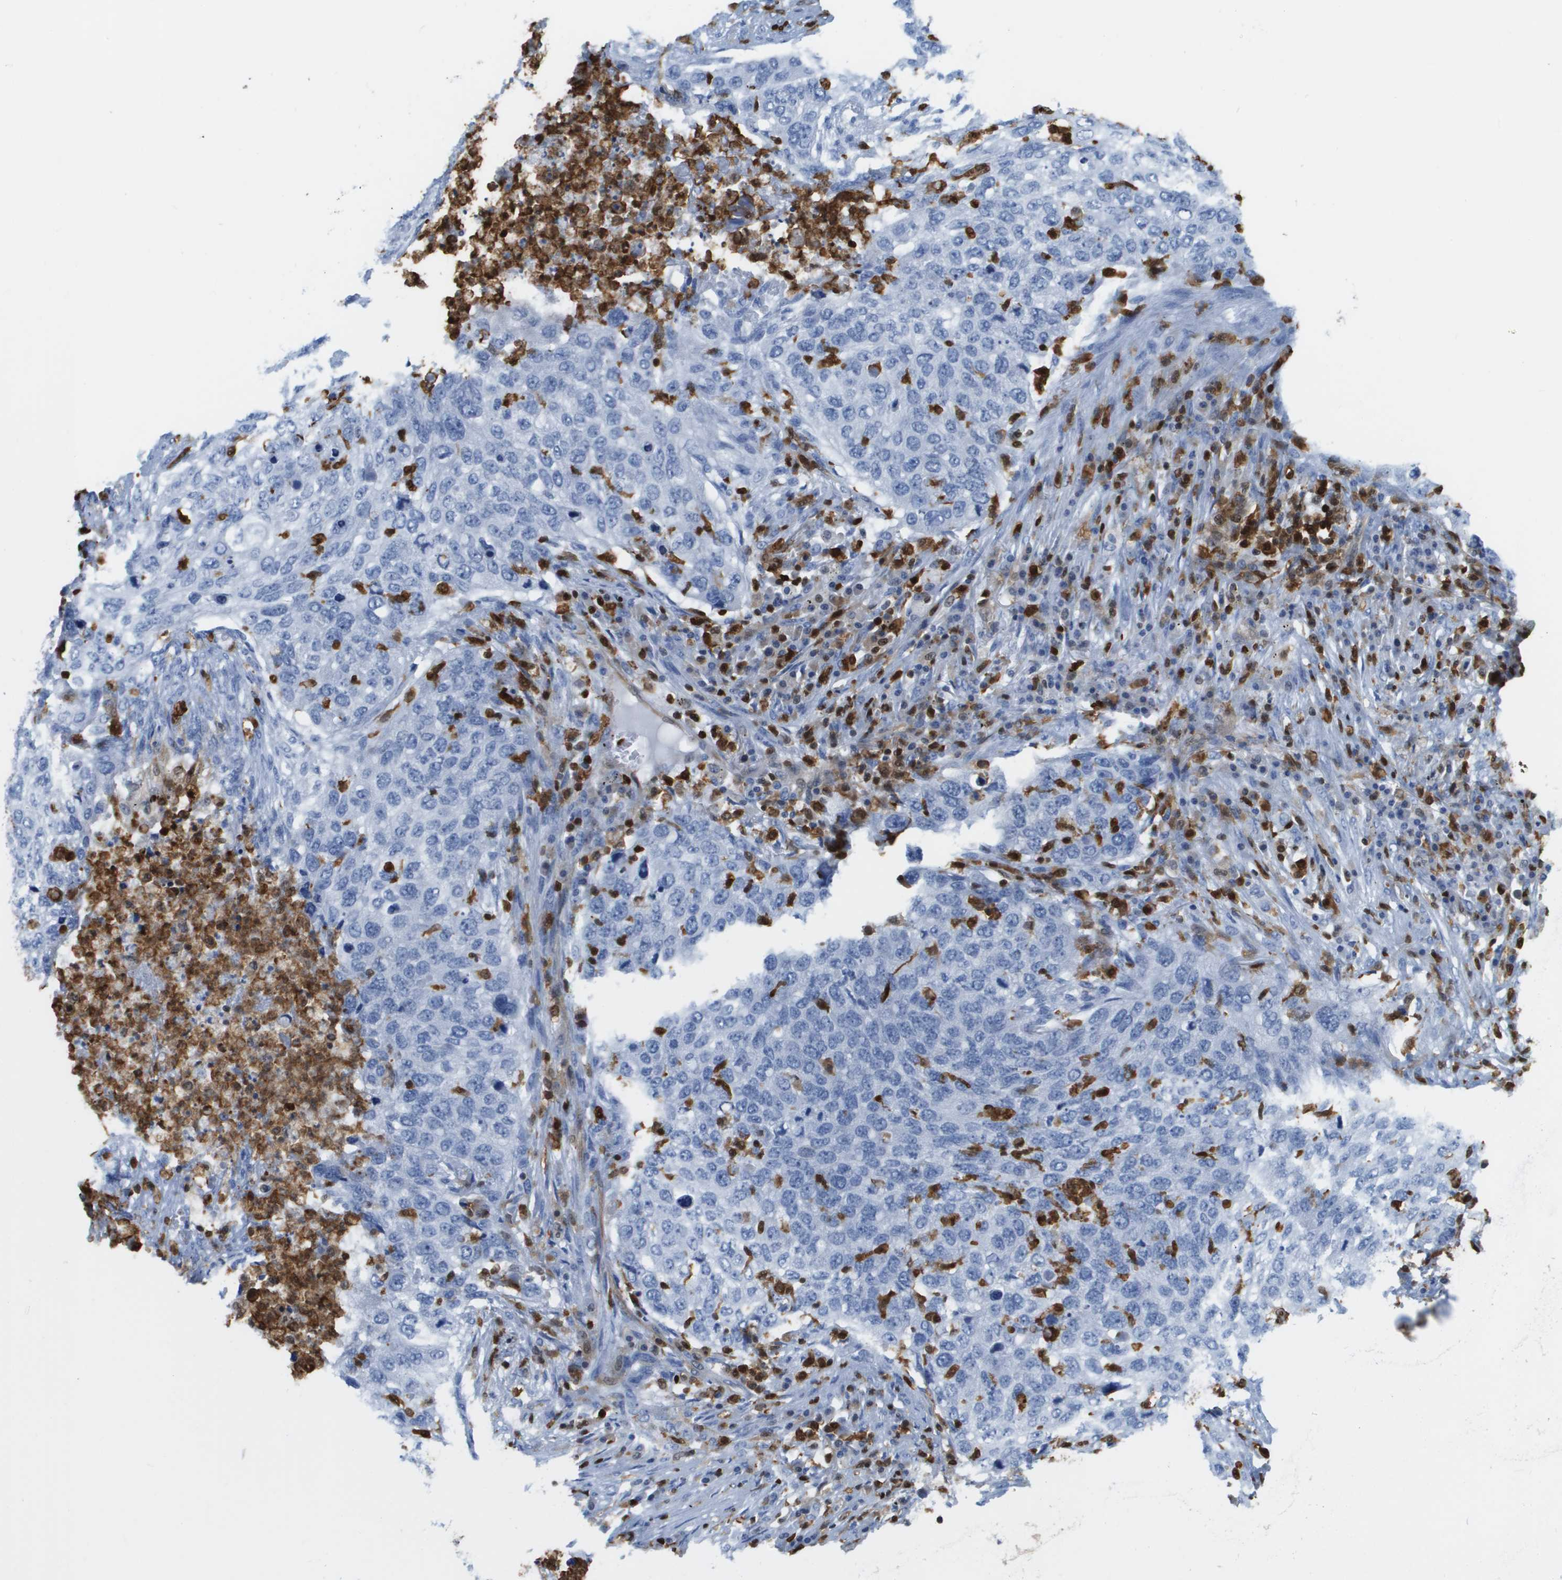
{"staining": {"intensity": "negative", "quantity": "none", "location": "none"}, "tissue": "lung cancer", "cell_type": "Tumor cells", "image_type": "cancer", "snomed": [{"axis": "morphology", "description": "Squamous cell carcinoma, NOS"}, {"axis": "topography", "description": "Lung"}], "caption": "A micrograph of lung cancer stained for a protein exhibits no brown staining in tumor cells.", "gene": "DOCK5", "patient": {"sex": "female", "age": 63}}